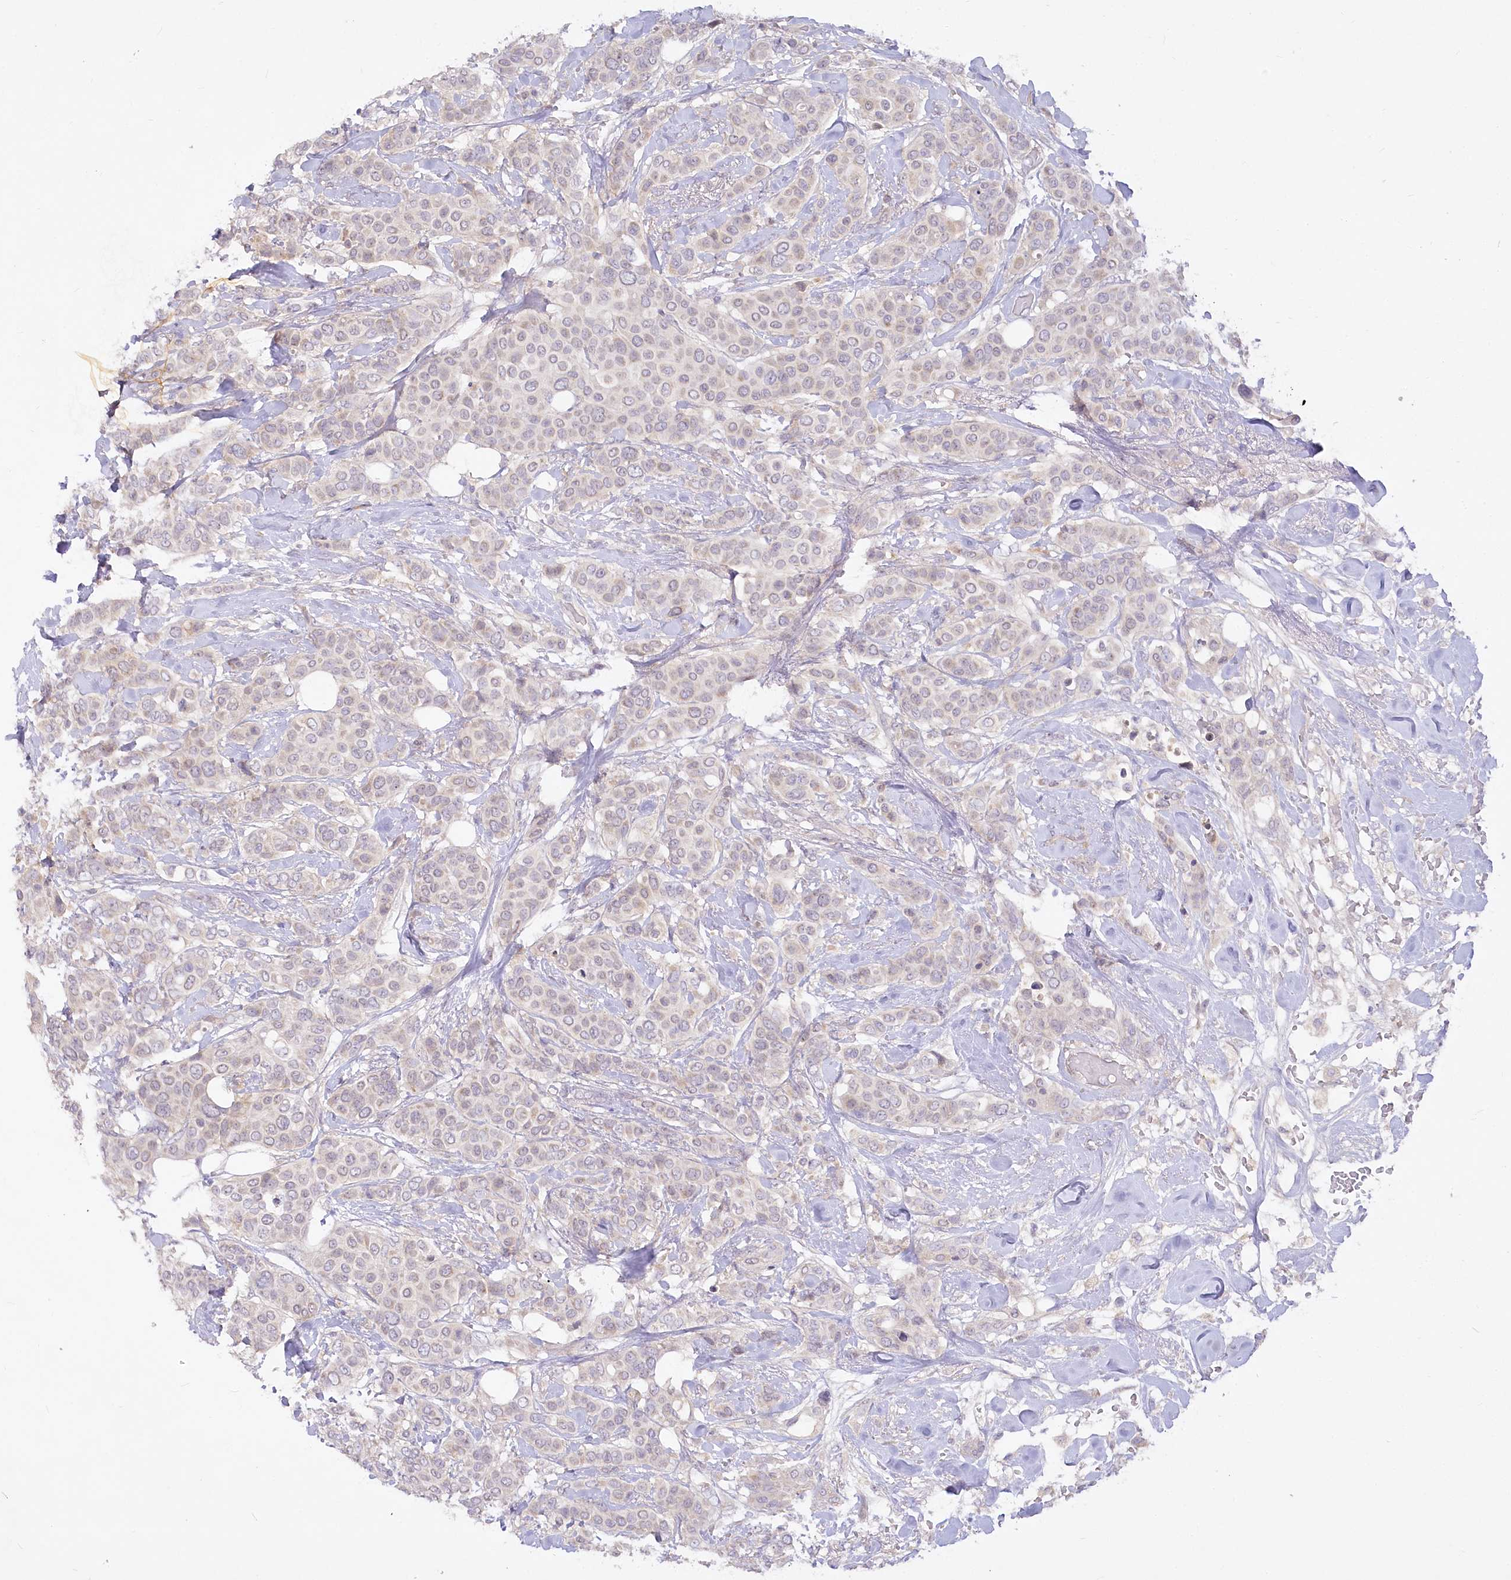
{"staining": {"intensity": "weak", "quantity": "<25%", "location": "cytoplasmic/membranous"}, "tissue": "breast cancer", "cell_type": "Tumor cells", "image_type": "cancer", "snomed": [{"axis": "morphology", "description": "Lobular carcinoma"}, {"axis": "topography", "description": "Breast"}], "caption": "Image shows no protein positivity in tumor cells of breast lobular carcinoma tissue.", "gene": "EFHC2", "patient": {"sex": "female", "age": 51}}